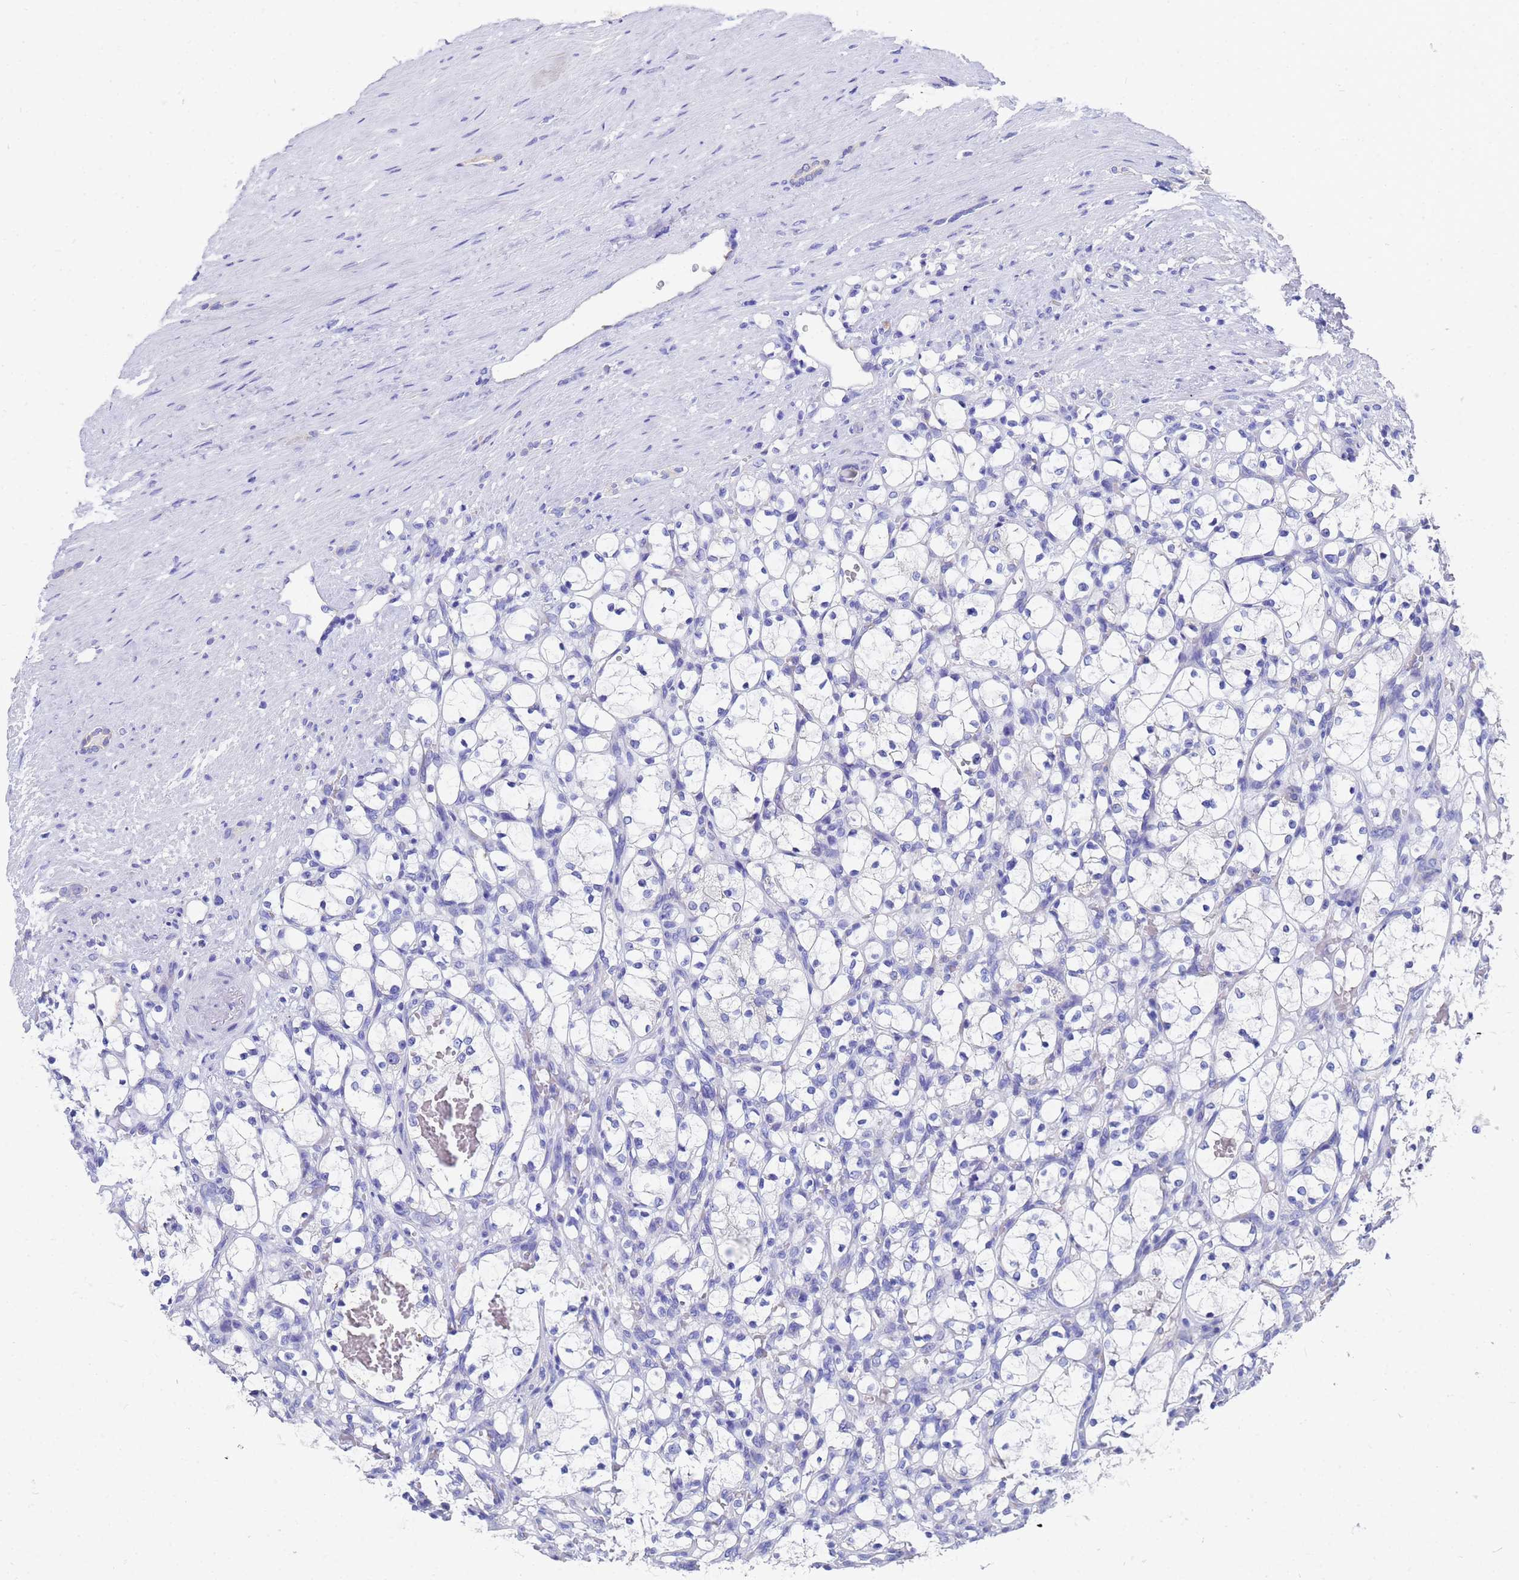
{"staining": {"intensity": "negative", "quantity": "none", "location": "none"}, "tissue": "renal cancer", "cell_type": "Tumor cells", "image_type": "cancer", "snomed": [{"axis": "morphology", "description": "Adenocarcinoma, NOS"}, {"axis": "topography", "description": "Kidney"}], "caption": "Renal adenocarcinoma was stained to show a protein in brown. There is no significant staining in tumor cells.", "gene": "TM4SF4", "patient": {"sex": "female", "age": 69}}